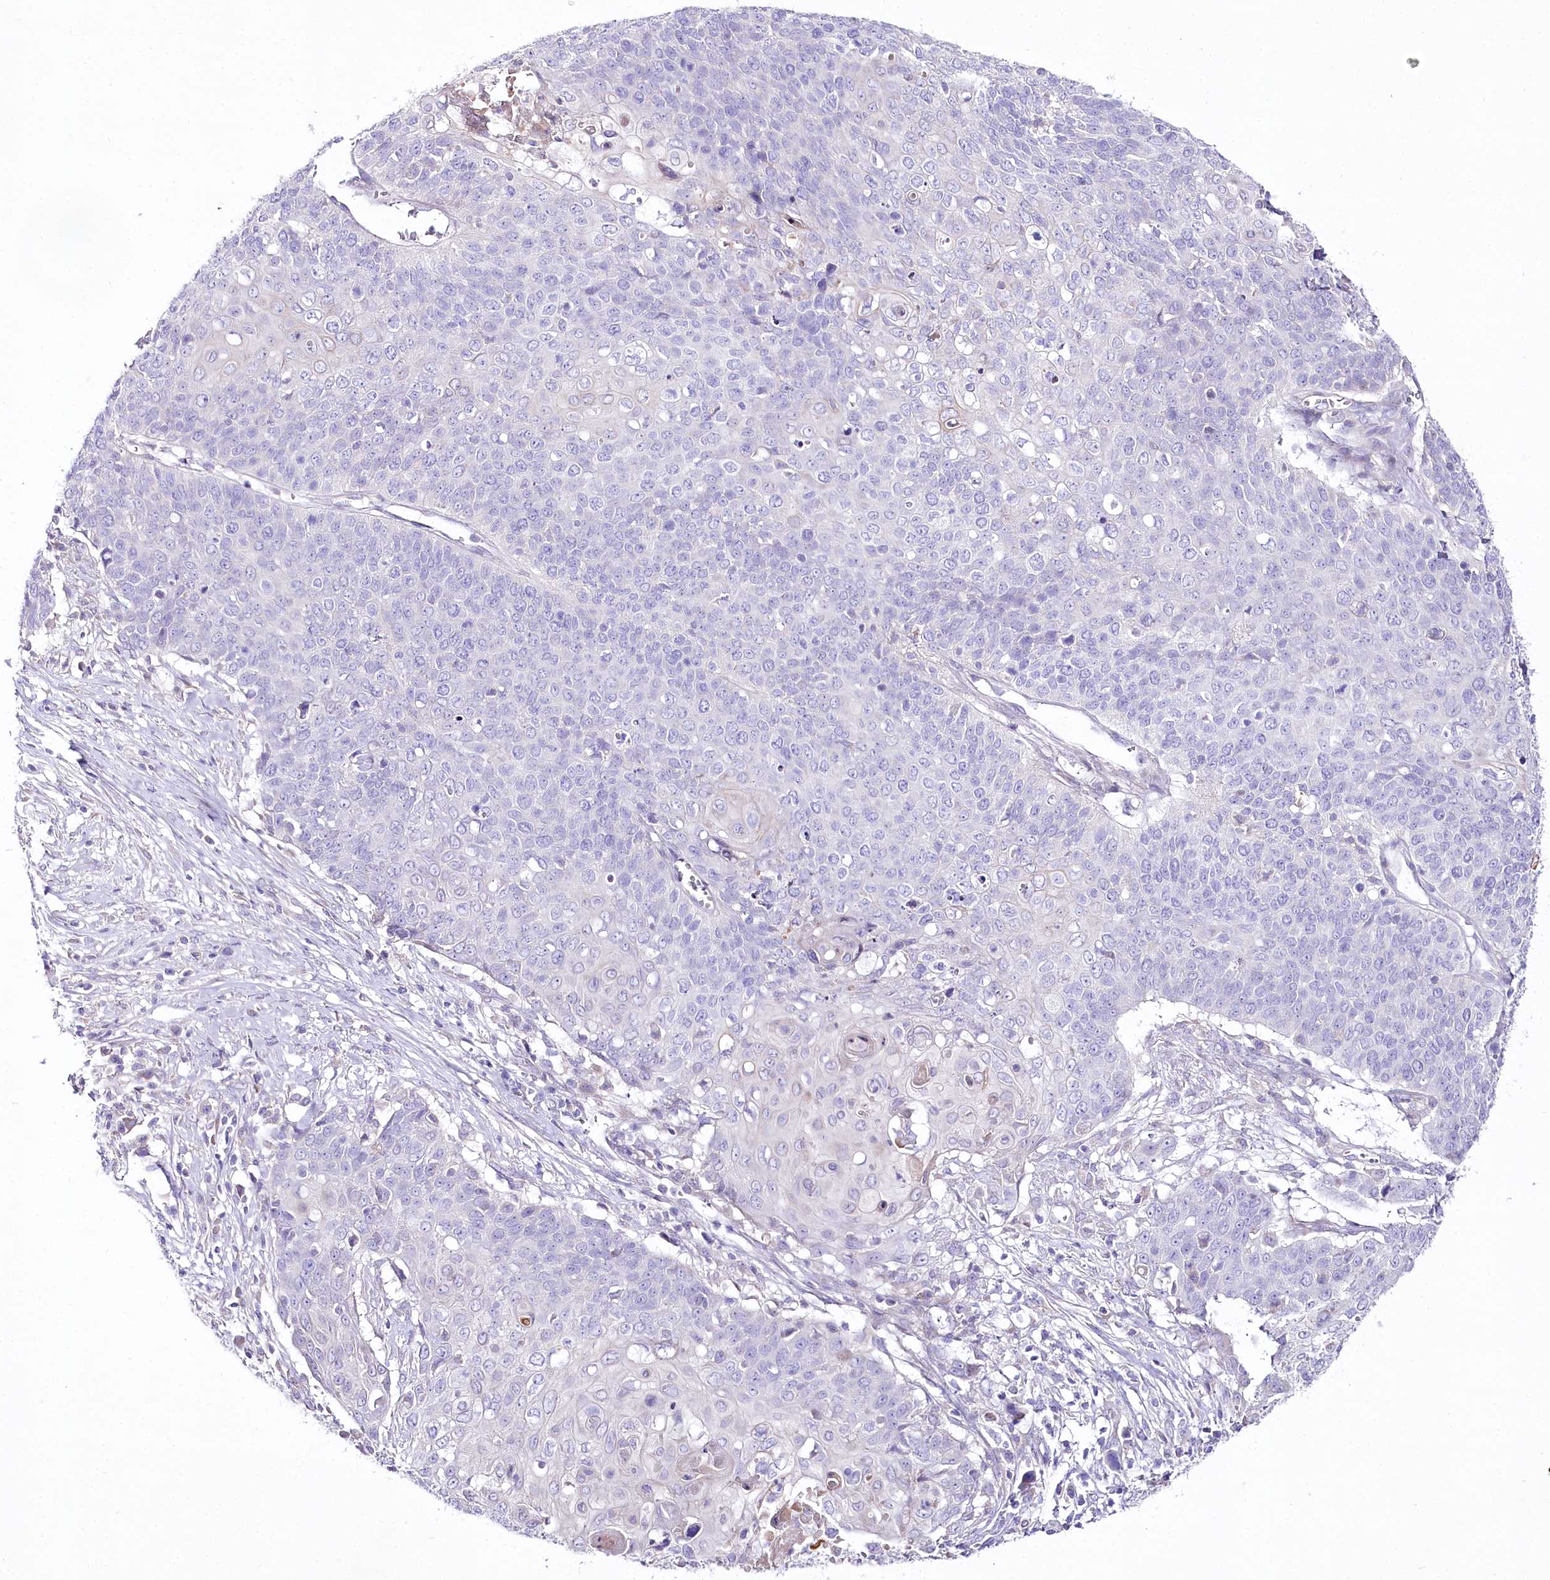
{"staining": {"intensity": "negative", "quantity": "none", "location": "none"}, "tissue": "cervical cancer", "cell_type": "Tumor cells", "image_type": "cancer", "snomed": [{"axis": "morphology", "description": "Squamous cell carcinoma, NOS"}, {"axis": "topography", "description": "Cervix"}], "caption": "The photomicrograph shows no staining of tumor cells in cervical cancer.", "gene": "LRRC14B", "patient": {"sex": "female", "age": 39}}